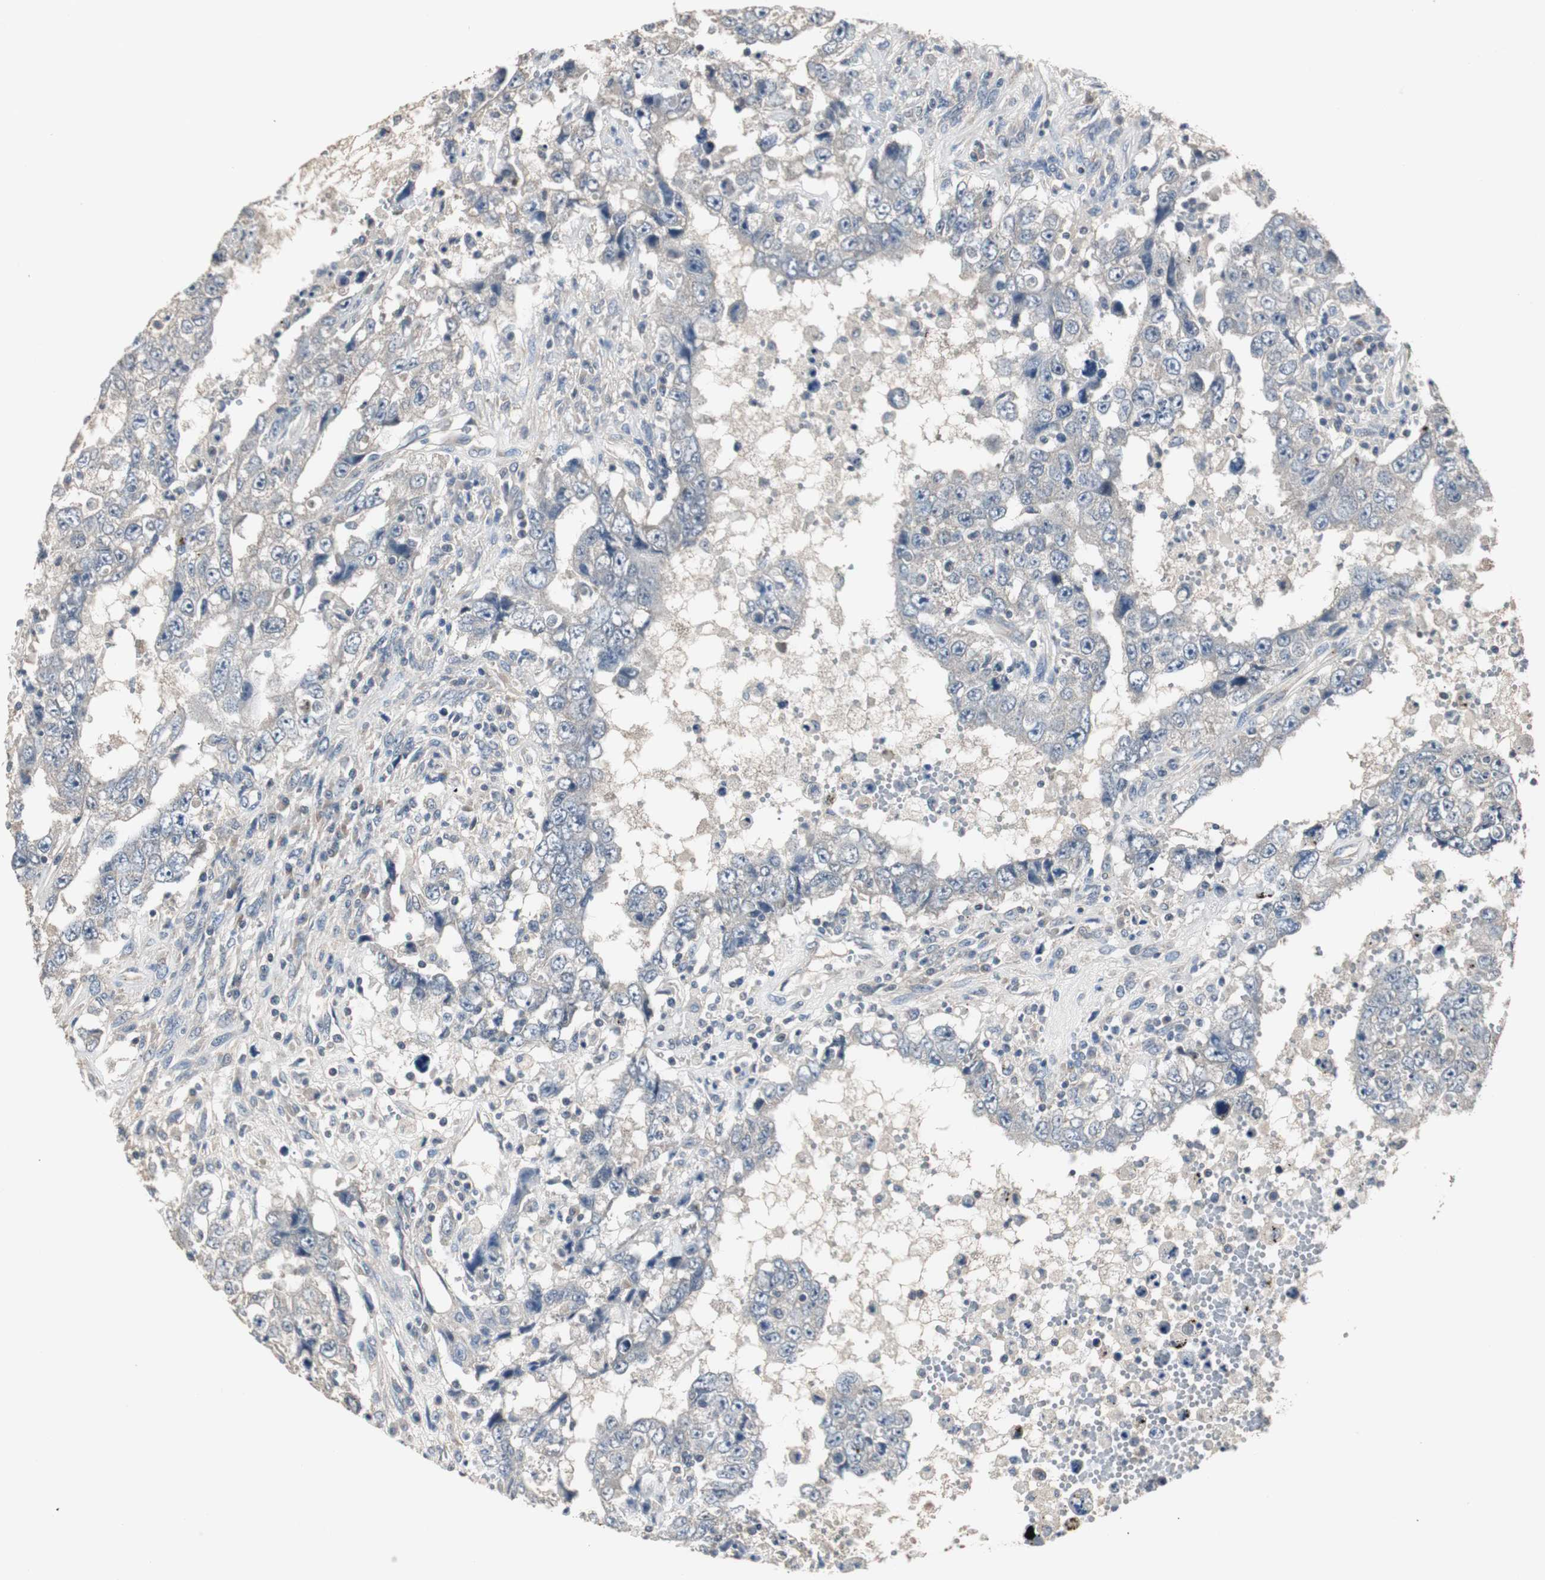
{"staining": {"intensity": "negative", "quantity": "none", "location": "none"}, "tissue": "testis cancer", "cell_type": "Tumor cells", "image_type": "cancer", "snomed": [{"axis": "morphology", "description": "Carcinoma, Embryonal, NOS"}, {"axis": "topography", "description": "Testis"}], "caption": "DAB (3,3'-diaminobenzidine) immunohistochemical staining of human embryonal carcinoma (testis) demonstrates no significant staining in tumor cells.", "gene": "PTPRN2", "patient": {"sex": "male", "age": 26}}